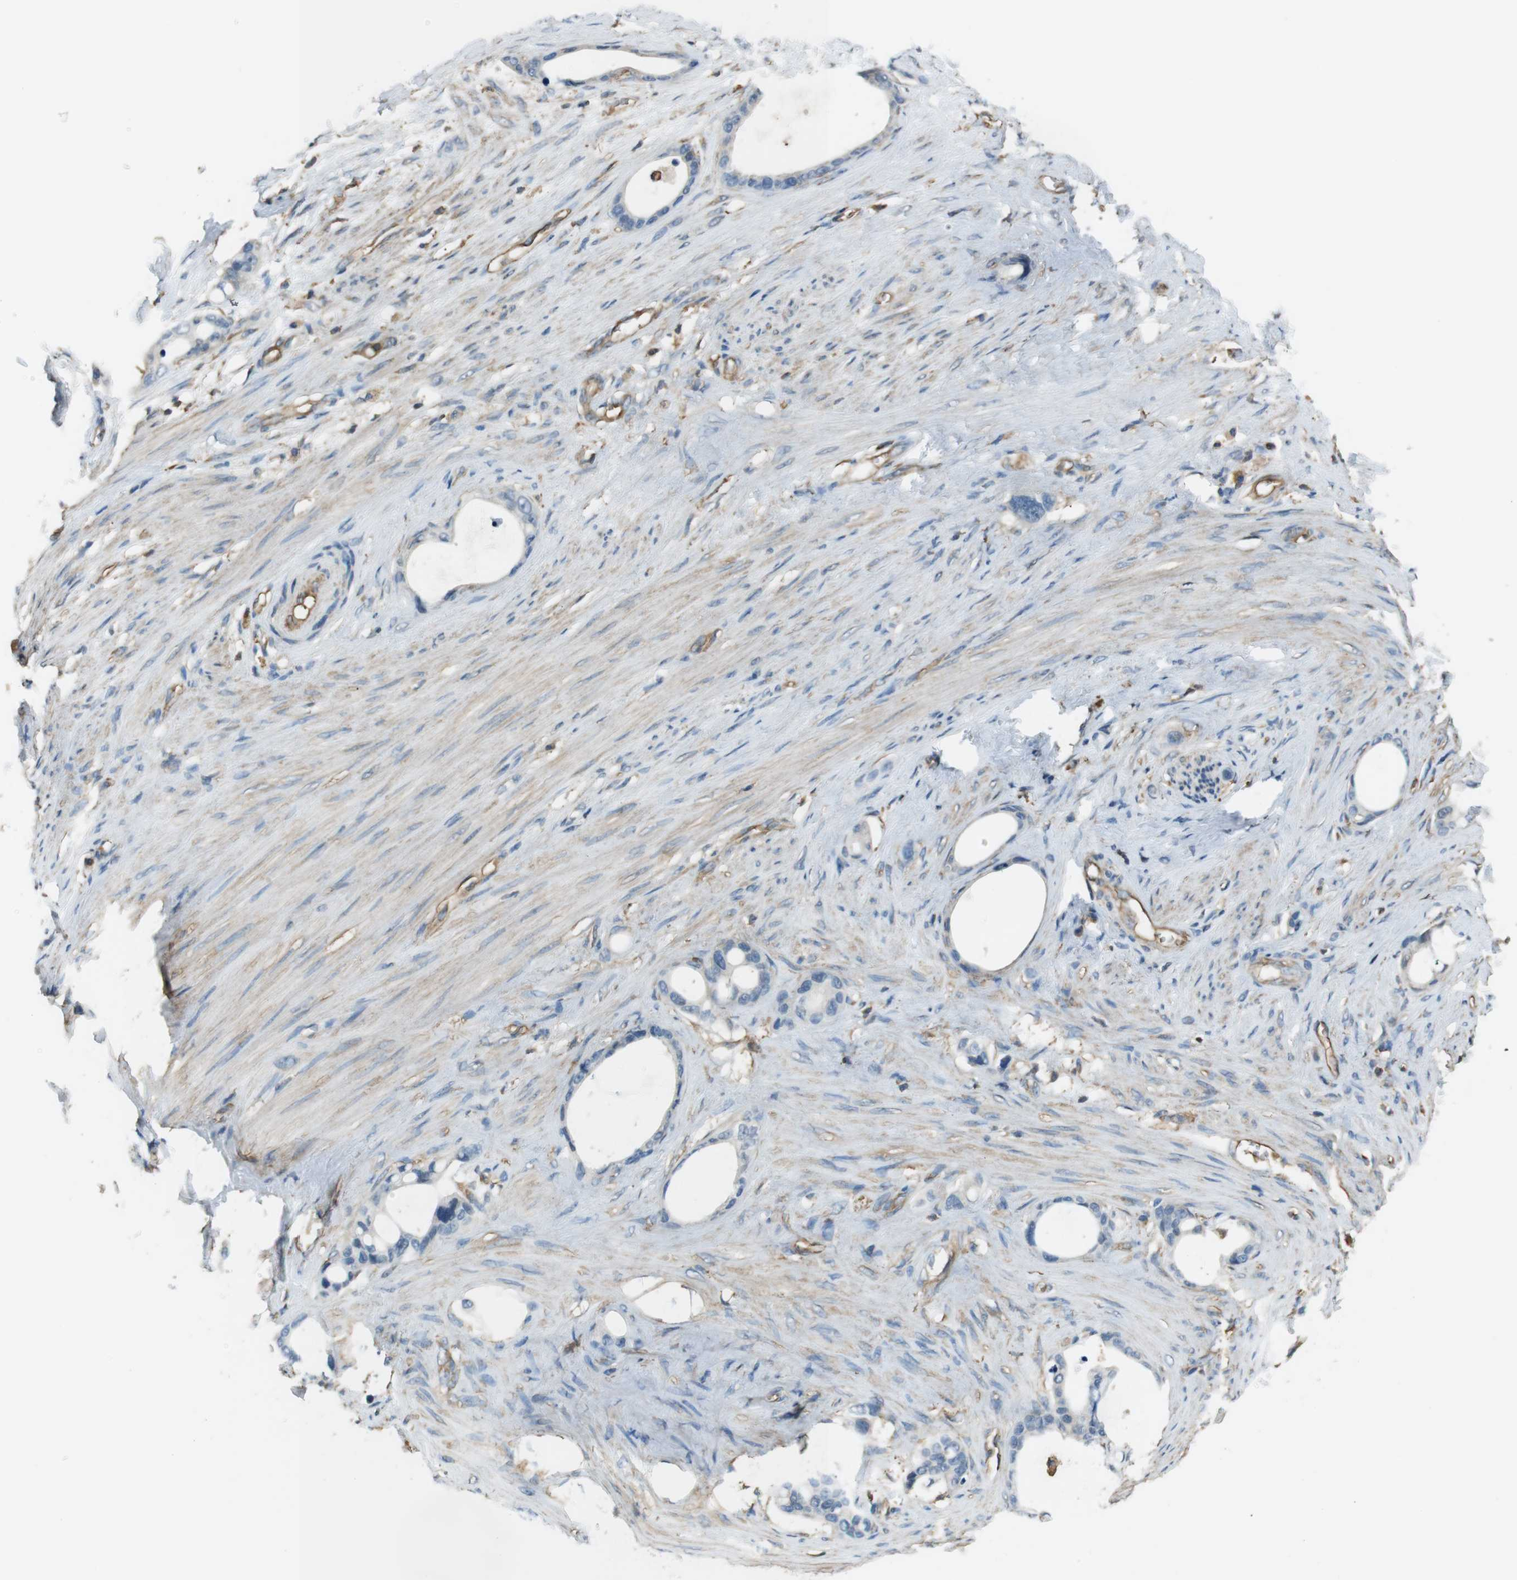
{"staining": {"intensity": "negative", "quantity": "none", "location": "none"}, "tissue": "stomach cancer", "cell_type": "Tumor cells", "image_type": "cancer", "snomed": [{"axis": "morphology", "description": "Adenocarcinoma, NOS"}, {"axis": "topography", "description": "Stomach"}], "caption": "The micrograph shows no staining of tumor cells in stomach cancer (adenocarcinoma). (DAB IHC visualized using brightfield microscopy, high magnification).", "gene": "FCAR", "patient": {"sex": "female", "age": 75}}